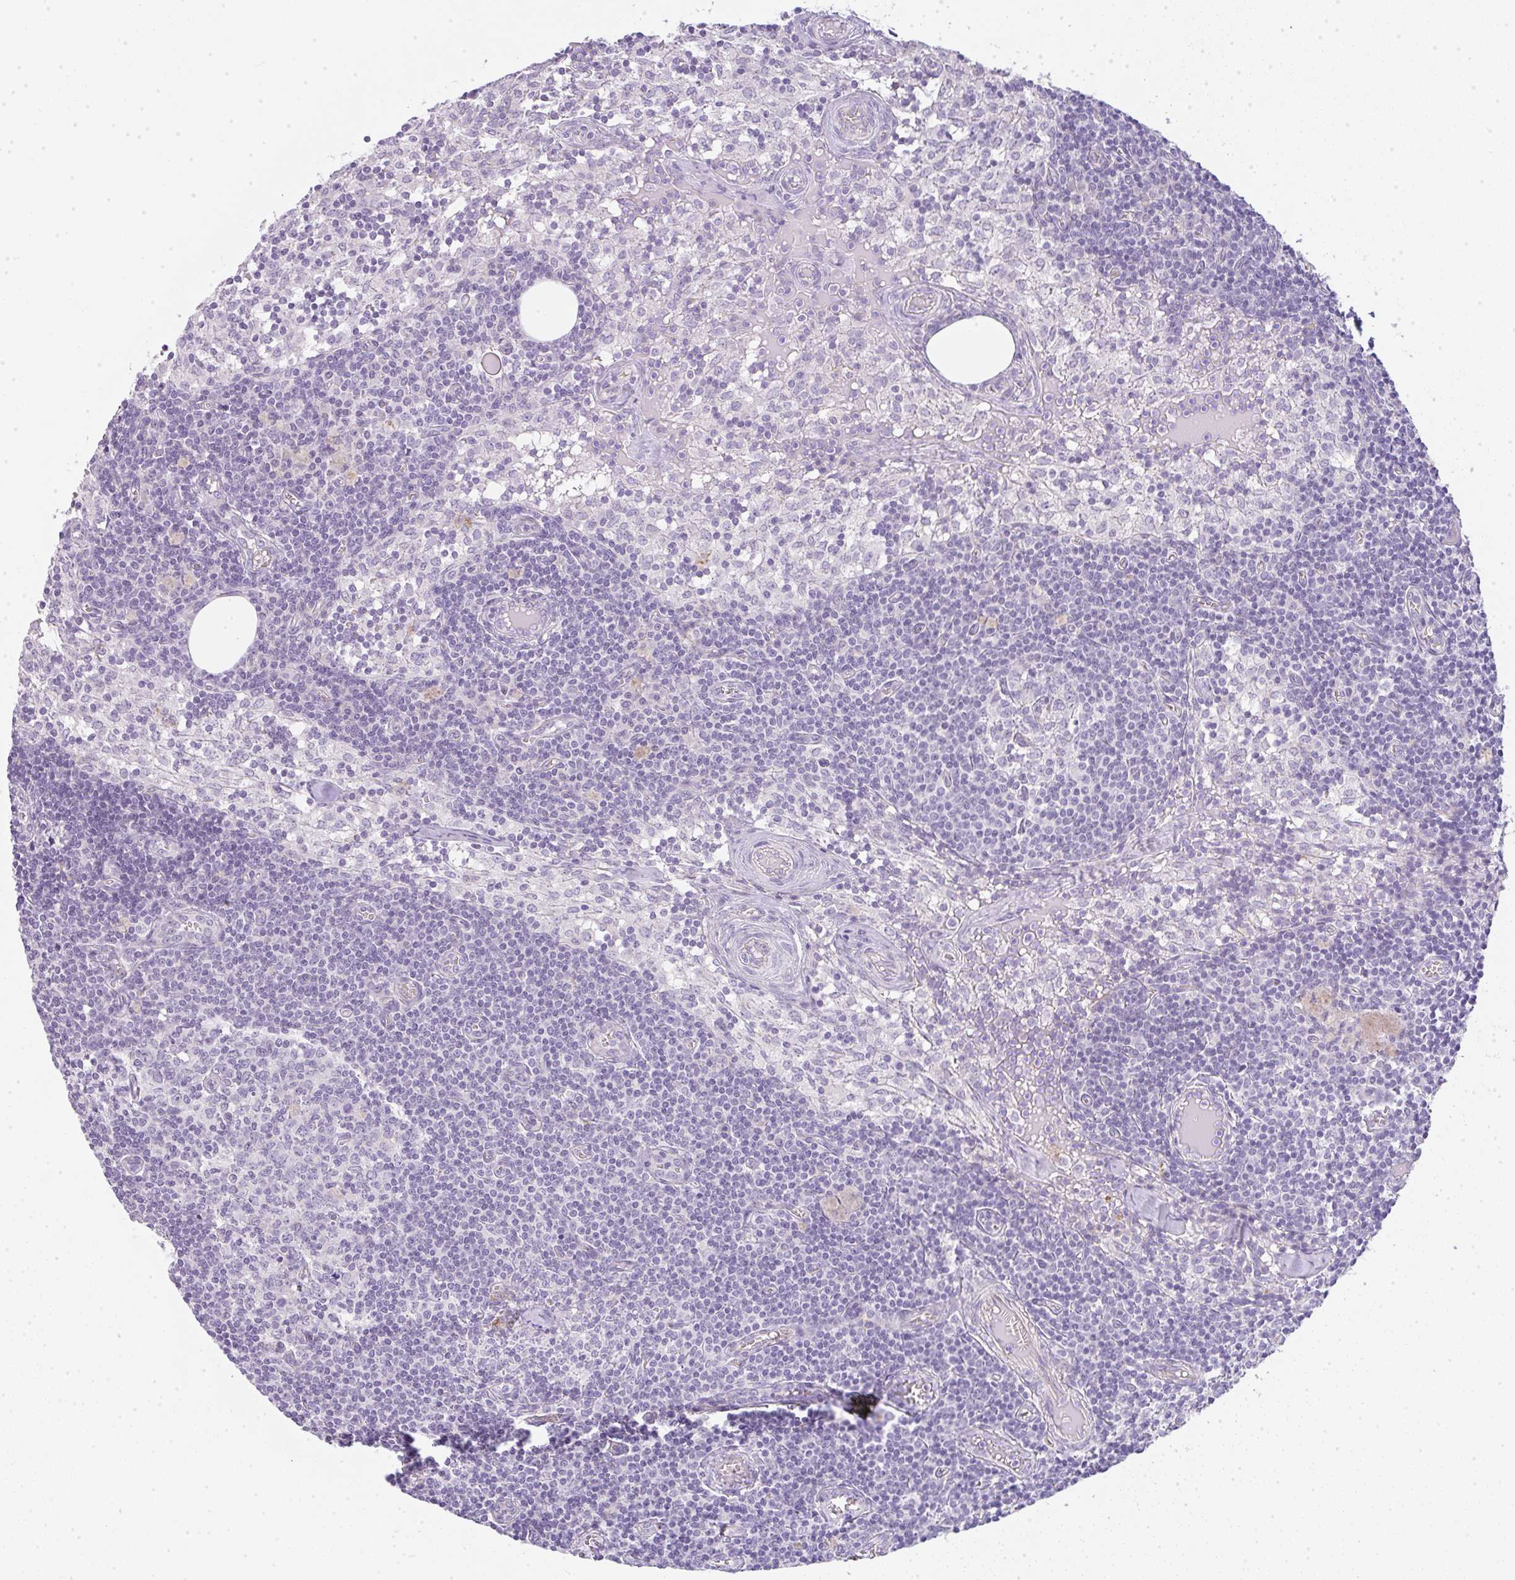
{"staining": {"intensity": "negative", "quantity": "none", "location": "none"}, "tissue": "lymph node", "cell_type": "Germinal center cells", "image_type": "normal", "snomed": [{"axis": "morphology", "description": "Normal tissue, NOS"}, {"axis": "topography", "description": "Lymph node"}], "caption": "High power microscopy histopathology image of an immunohistochemistry (IHC) photomicrograph of benign lymph node, revealing no significant staining in germinal center cells. Brightfield microscopy of immunohistochemistry (IHC) stained with DAB (3,3'-diaminobenzidine) (brown) and hematoxylin (blue), captured at high magnification.", "gene": "LPAR4", "patient": {"sex": "female", "age": 31}}